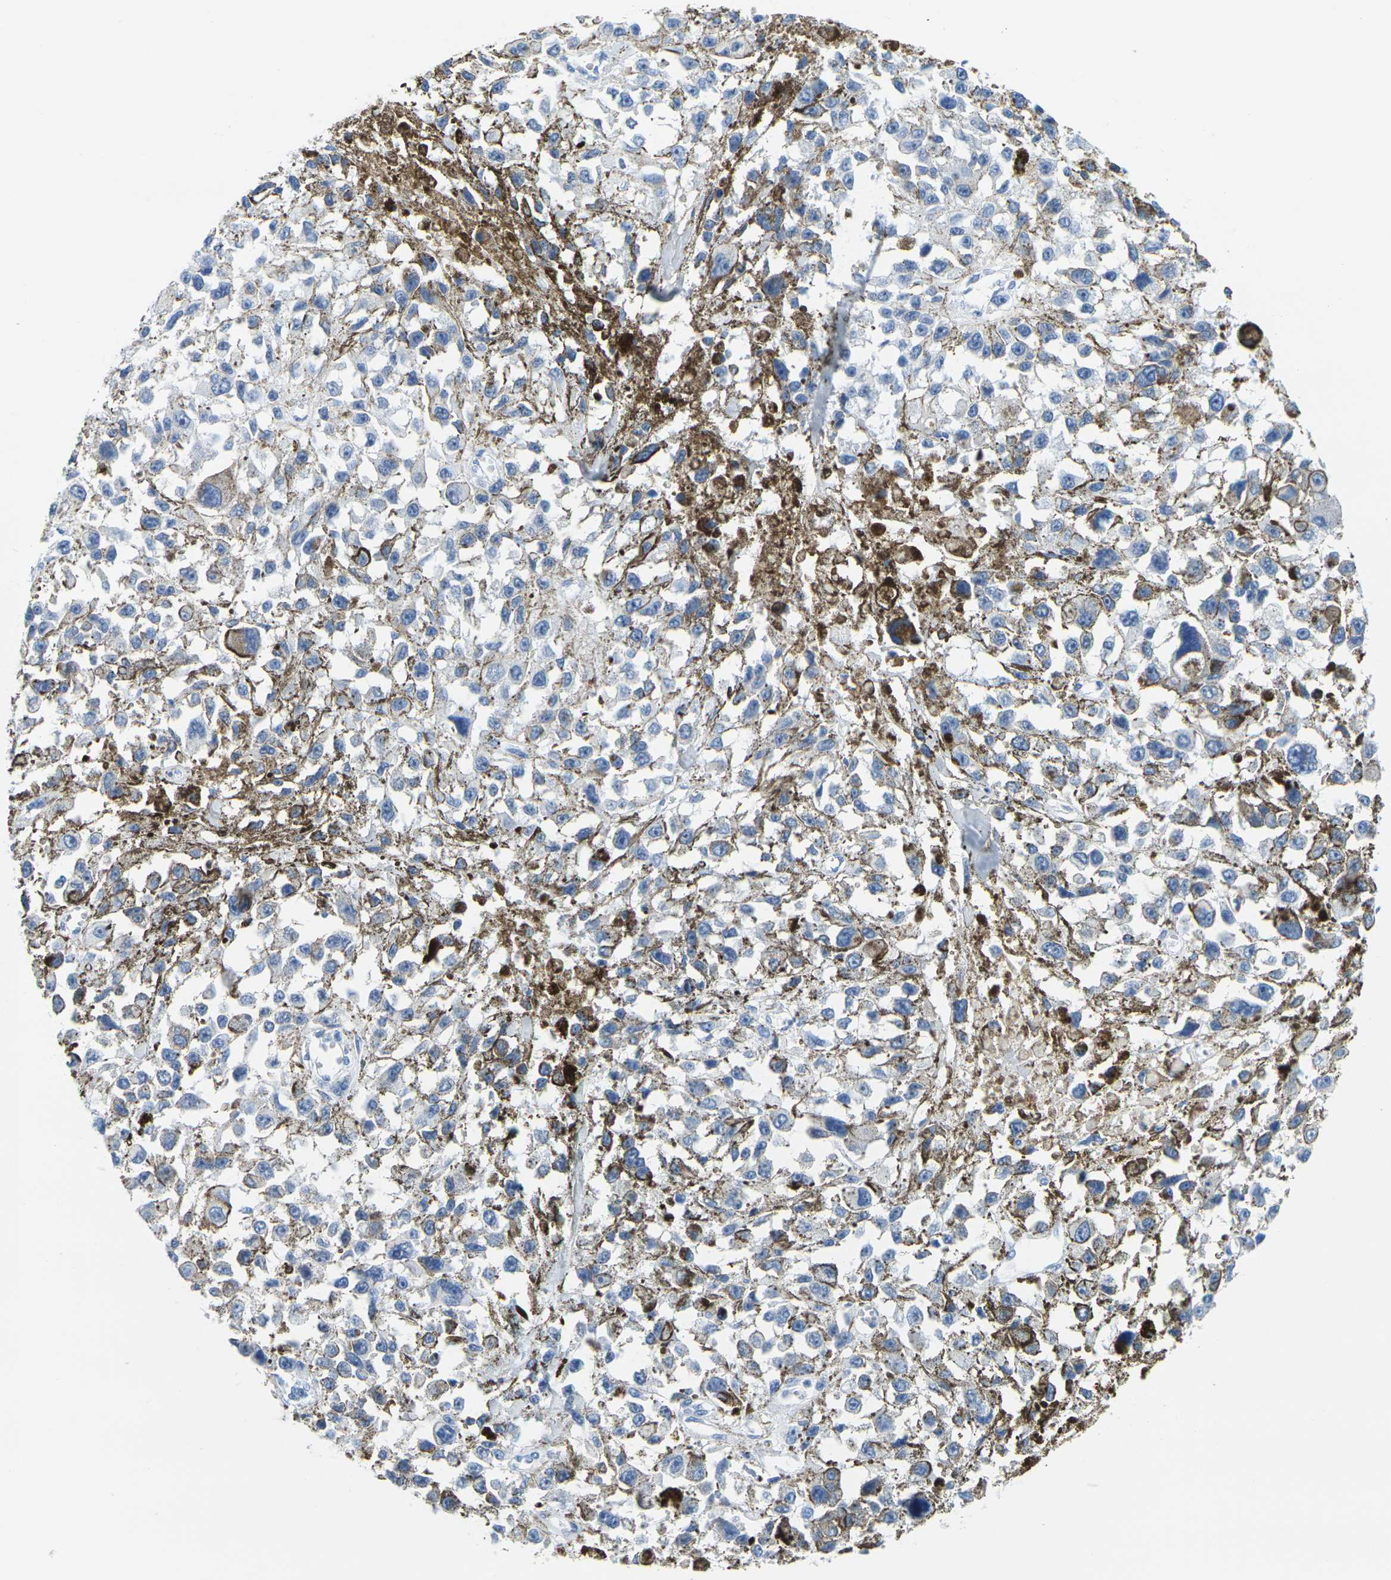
{"staining": {"intensity": "negative", "quantity": "none", "location": "none"}, "tissue": "melanoma", "cell_type": "Tumor cells", "image_type": "cancer", "snomed": [{"axis": "morphology", "description": "Malignant melanoma, Metastatic site"}, {"axis": "topography", "description": "Lymph node"}], "caption": "Immunohistochemistry of melanoma demonstrates no staining in tumor cells.", "gene": "FAM3D", "patient": {"sex": "male", "age": 59}}